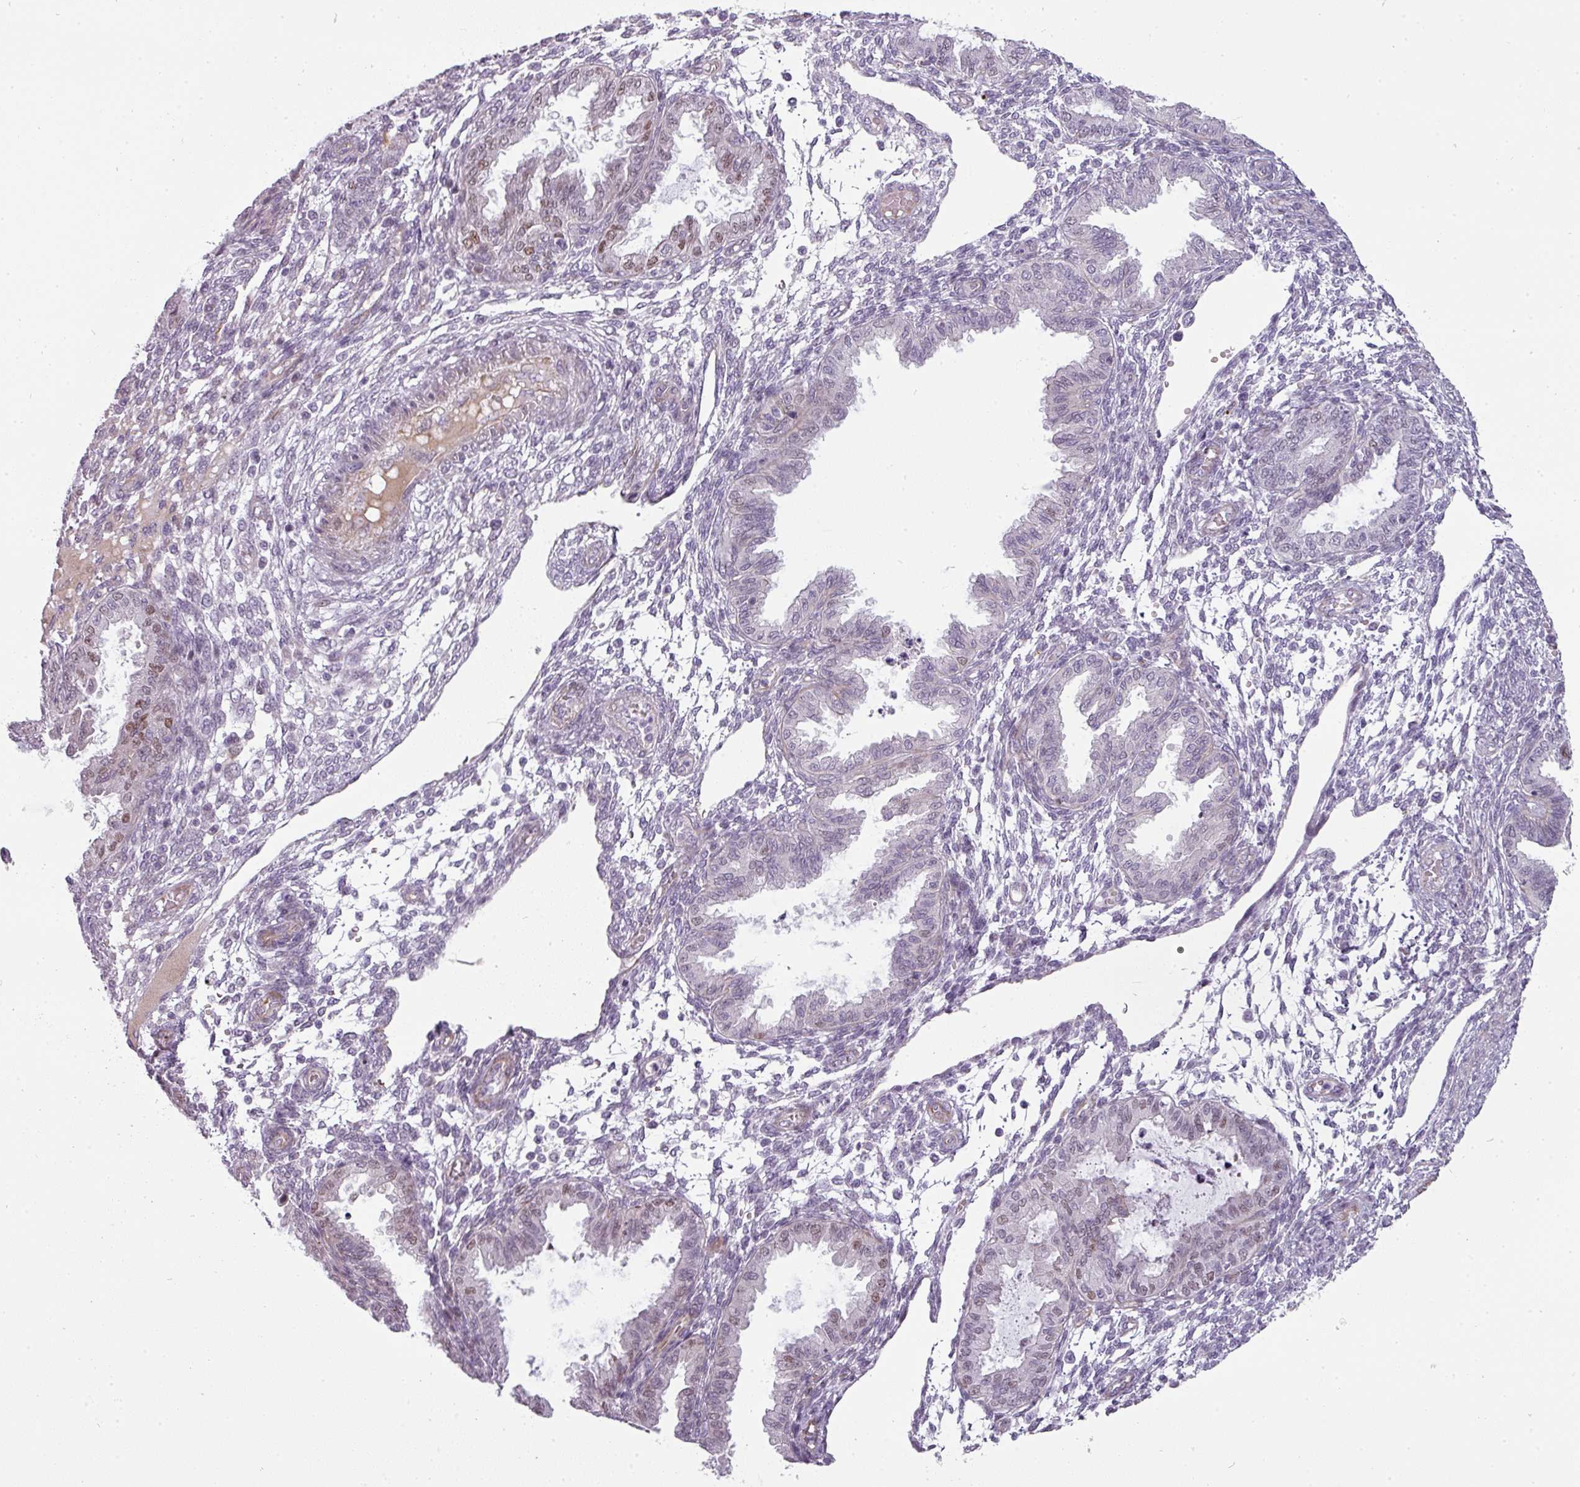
{"staining": {"intensity": "negative", "quantity": "none", "location": "none"}, "tissue": "endometrium", "cell_type": "Cells in endometrial stroma", "image_type": "normal", "snomed": [{"axis": "morphology", "description": "Normal tissue, NOS"}, {"axis": "topography", "description": "Endometrium"}], "caption": "DAB (3,3'-diaminobenzidine) immunohistochemical staining of normal endometrium reveals no significant staining in cells in endometrial stroma.", "gene": "CHRDL1", "patient": {"sex": "female", "age": 33}}